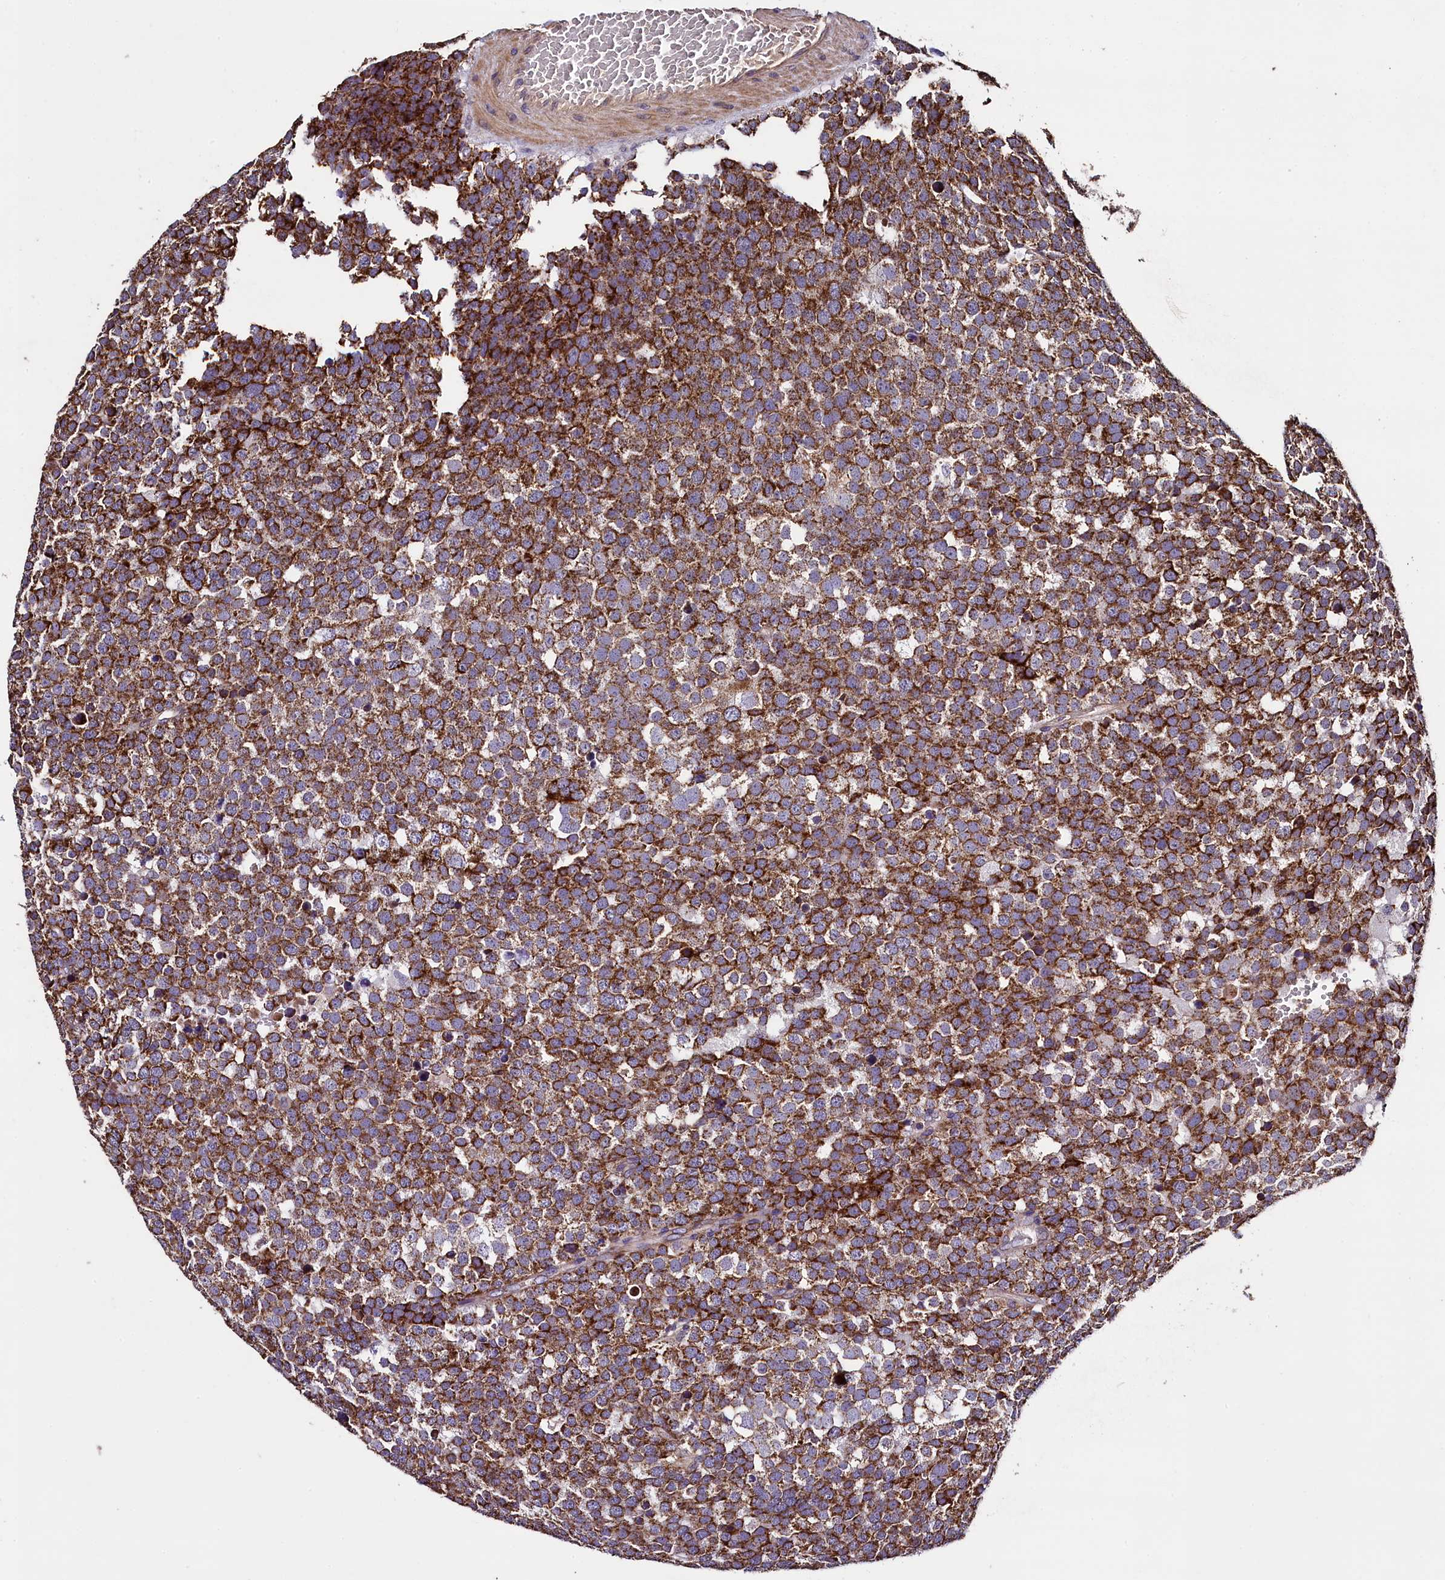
{"staining": {"intensity": "strong", "quantity": ">75%", "location": "cytoplasmic/membranous"}, "tissue": "testis cancer", "cell_type": "Tumor cells", "image_type": "cancer", "snomed": [{"axis": "morphology", "description": "Seminoma, NOS"}, {"axis": "topography", "description": "Testis"}], "caption": "Brown immunohistochemical staining in testis cancer (seminoma) shows strong cytoplasmic/membranous staining in approximately >75% of tumor cells.", "gene": "COQ9", "patient": {"sex": "male", "age": 71}}